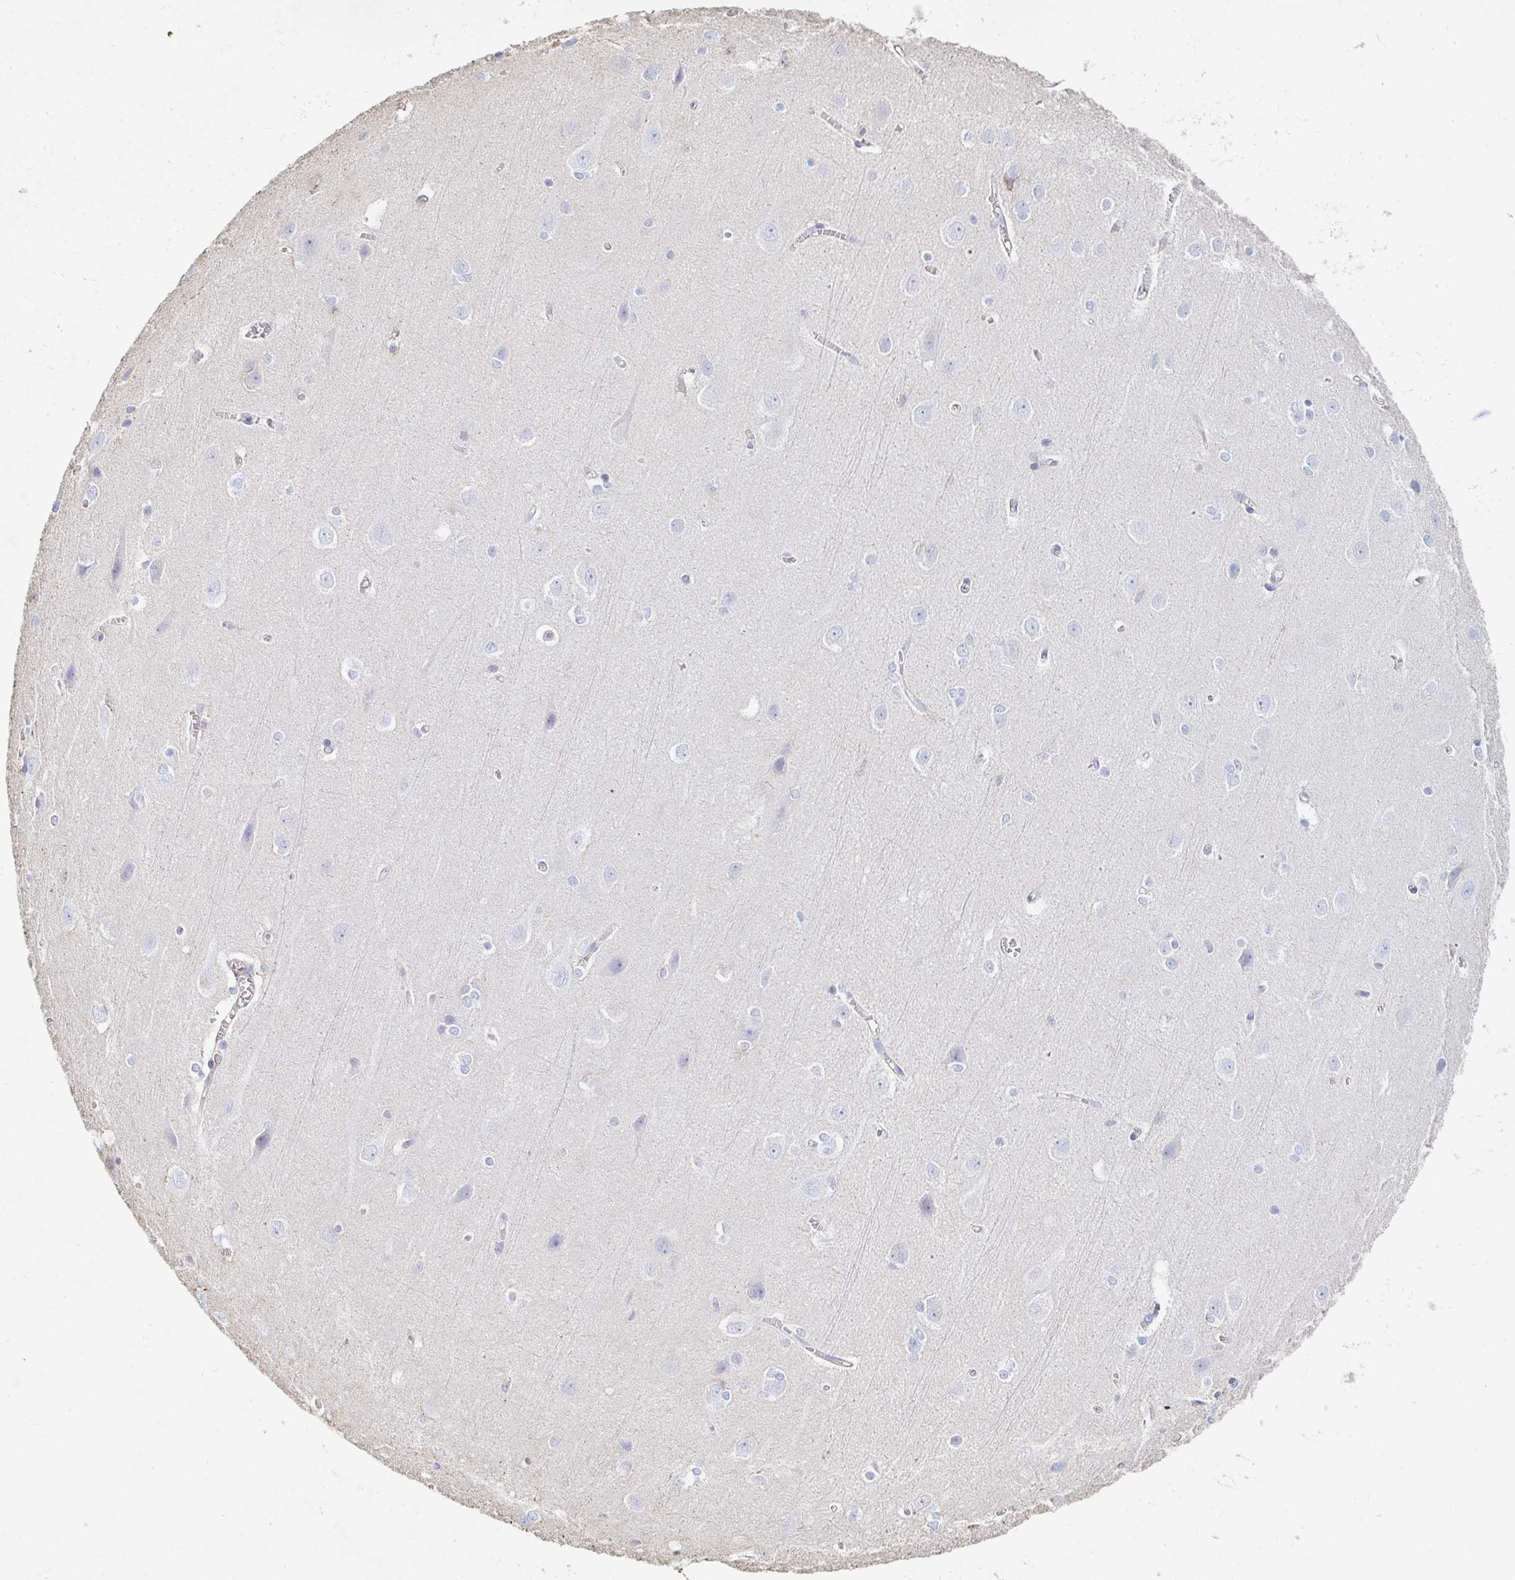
{"staining": {"intensity": "negative", "quantity": "none", "location": "none"}, "tissue": "cerebral cortex", "cell_type": "Endothelial cells", "image_type": "normal", "snomed": [{"axis": "morphology", "description": "Normal tissue, NOS"}, {"axis": "topography", "description": "Cerebral cortex"}], "caption": "High power microscopy image of an IHC image of benign cerebral cortex, revealing no significant staining in endothelial cells. (IHC, brightfield microscopy, high magnification).", "gene": "PTPN14", "patient": {"sex": "male", "age": 37}}